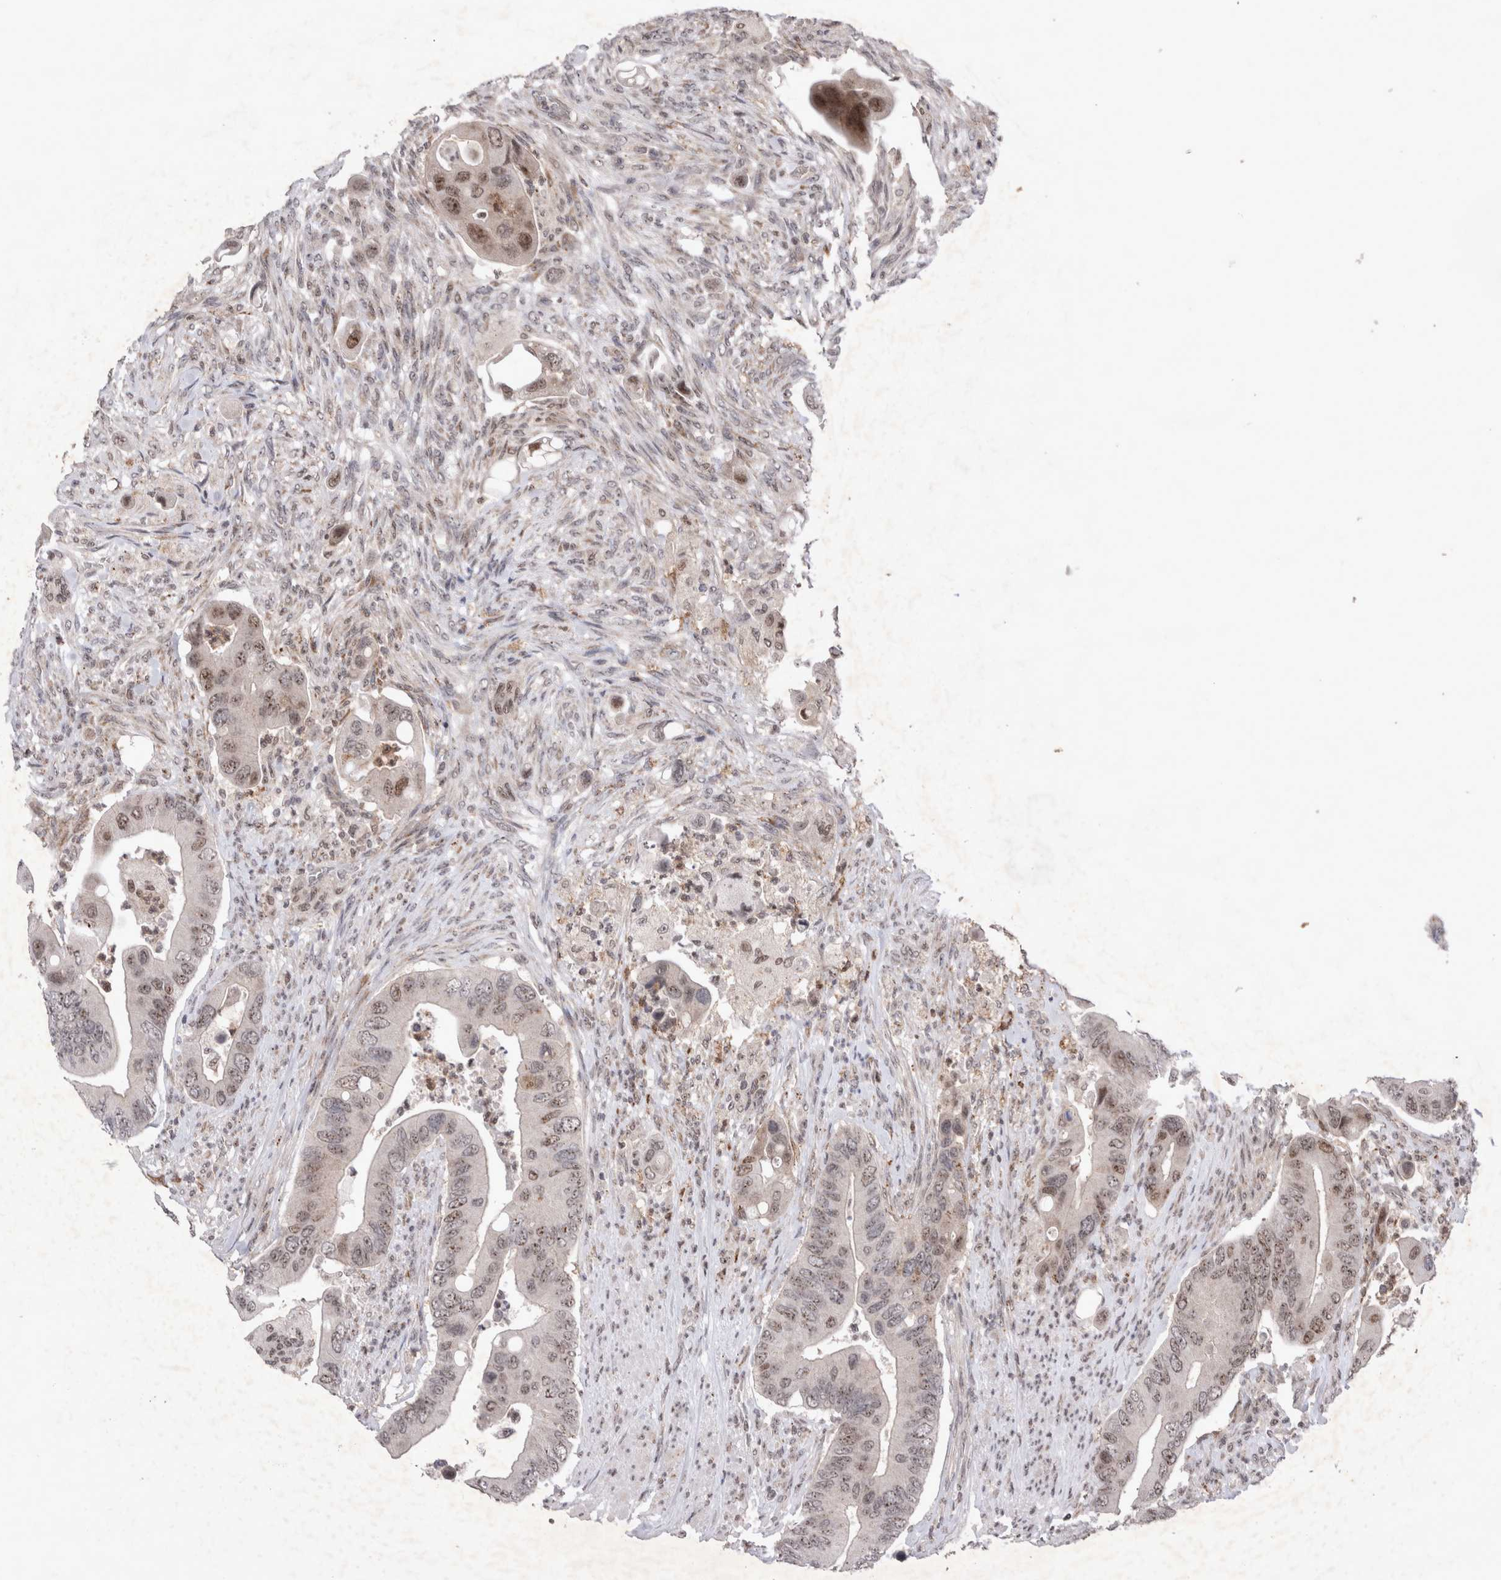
{"staining": {"intensity": "moderate", "quantity": ">75%", "location": "nuclear"}, "tissue": "colorectal cancer", "cell_type": "Tumor cells", "image_type": "cancer", "snomed": [{"axis": "morphology", "description": "Adenocarcinoma, NOS"}, {"axis": "topography", "description": "Rectum"}], "caption": "Protein staining exhibits moderate nuclear positivity in about >75% of tumor cells in colorectal cancer. The protein of interest is shown in brown color, while the nuclei are stained blue.", "gene": "STK11", "patient": {"sex": "female", "age": 57}}